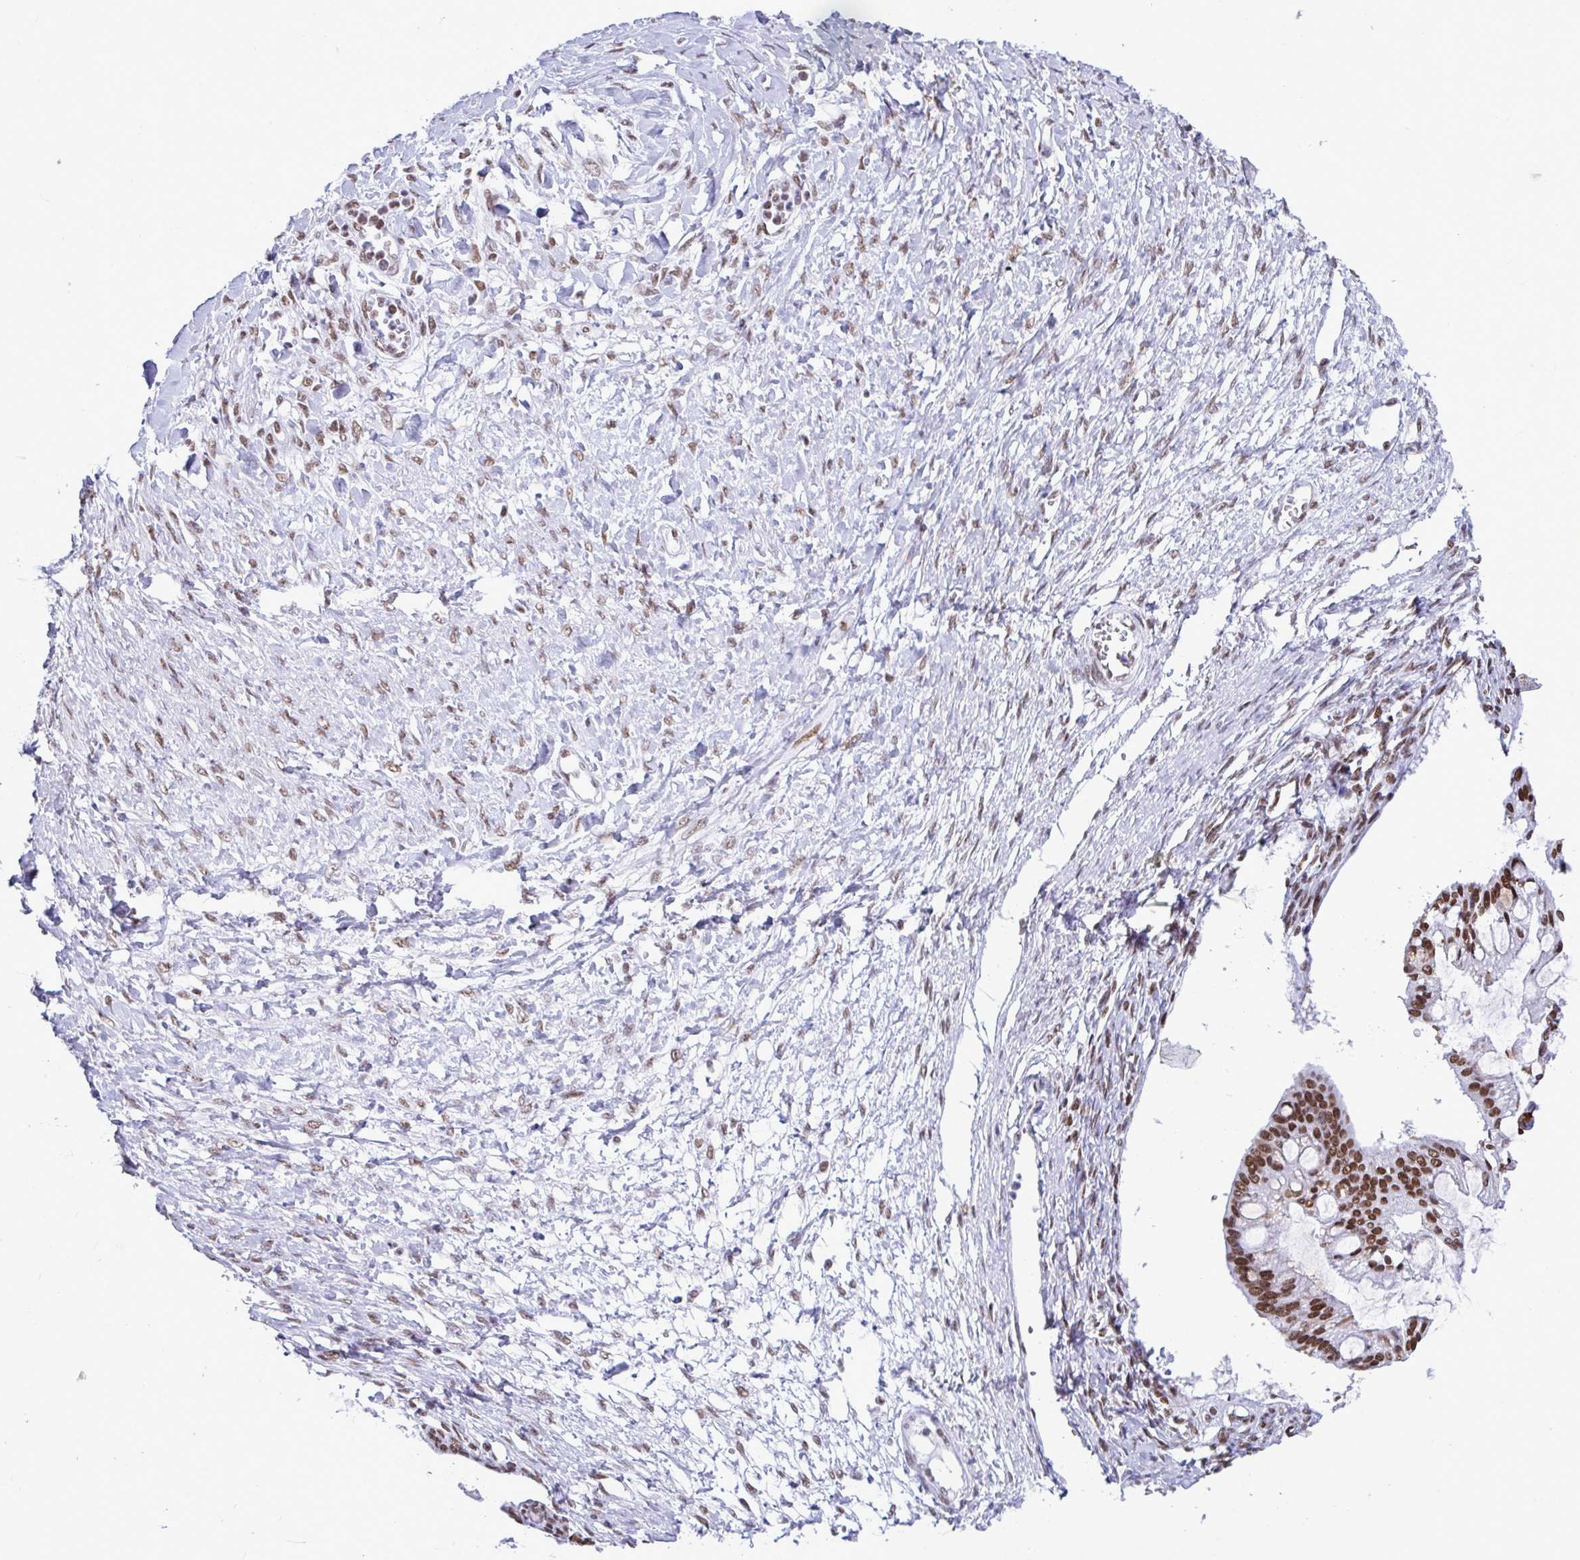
{"staining": {"intensity": "moderate", "quantity": ">75%", "location": "nuclear"}, "tissue": "ovarian cancer", "cell_type": "Tumor cells", "image_type": "cancer", "snomed": [{"axis": "morphology", "description": "Cystadenocarcinoma, mucinous, NOS"}, {"axis": "topography", "description": "Ovary"}], "caption": "Human ovarian cancer stained with a protein marker displays moderate staining in tumor cells.", "gene": "DDX52", "patient": {"sex": "female", "age": 73}}